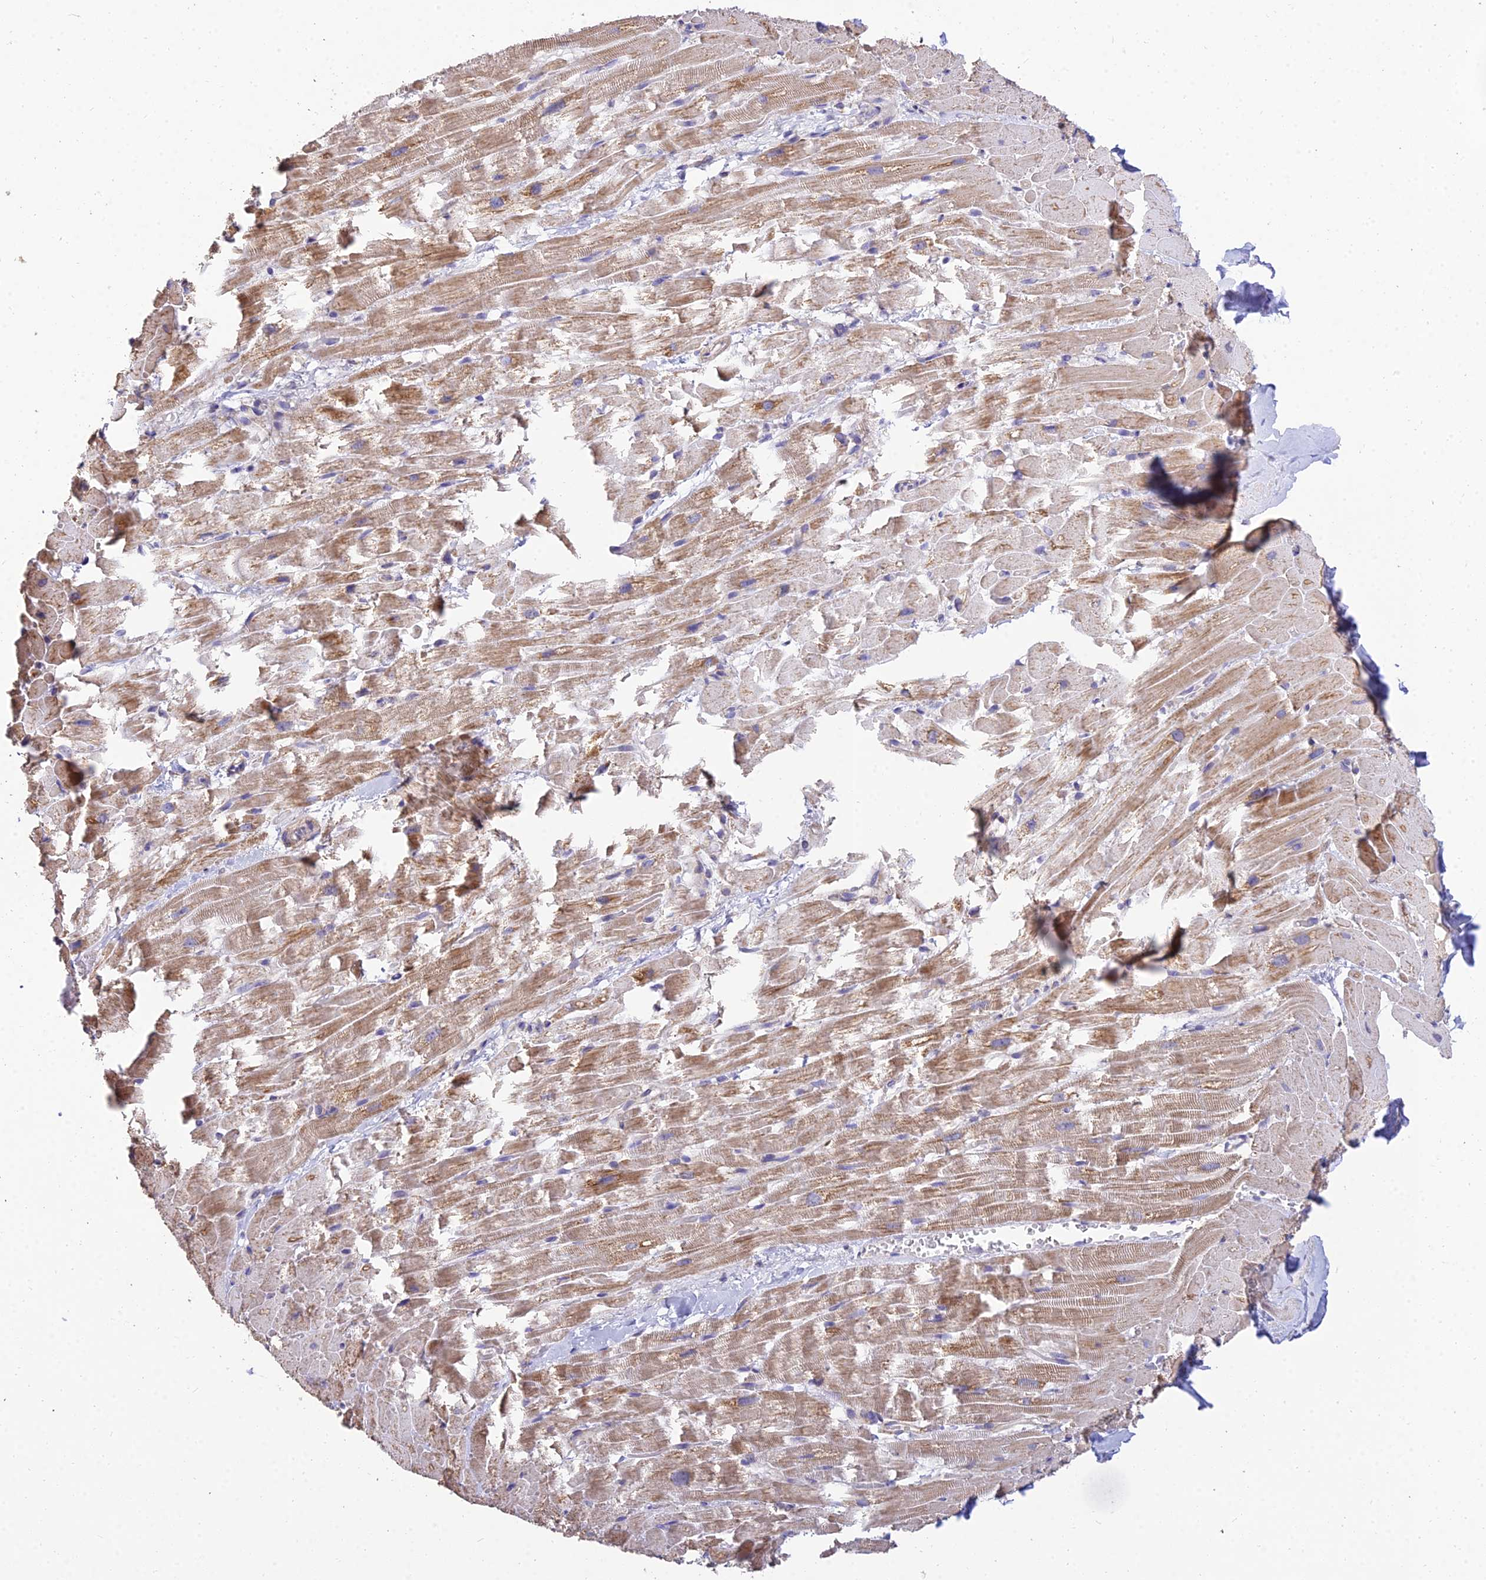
{"staining": {"intensity": "moderate", "quantity": ">75%", "location": "cytoplasmic/membranous"}, "tissue": "heart muscle", "cell_type": "Cardiomyocytes", "image_type": "normal", "snomed": [{"axis": "morphology", "description": "Normal tissue, NOS"}, {"axis": "topography", "description": "Heart"}], "caption": "Protein expression analysis of normal heart muscle exhibits moderate cytoplasmic/membranous staining in approximately >75% of cardiomyocytes.", "gene": "ARL8A", "patient": {"sex": "male", "age": 37}}